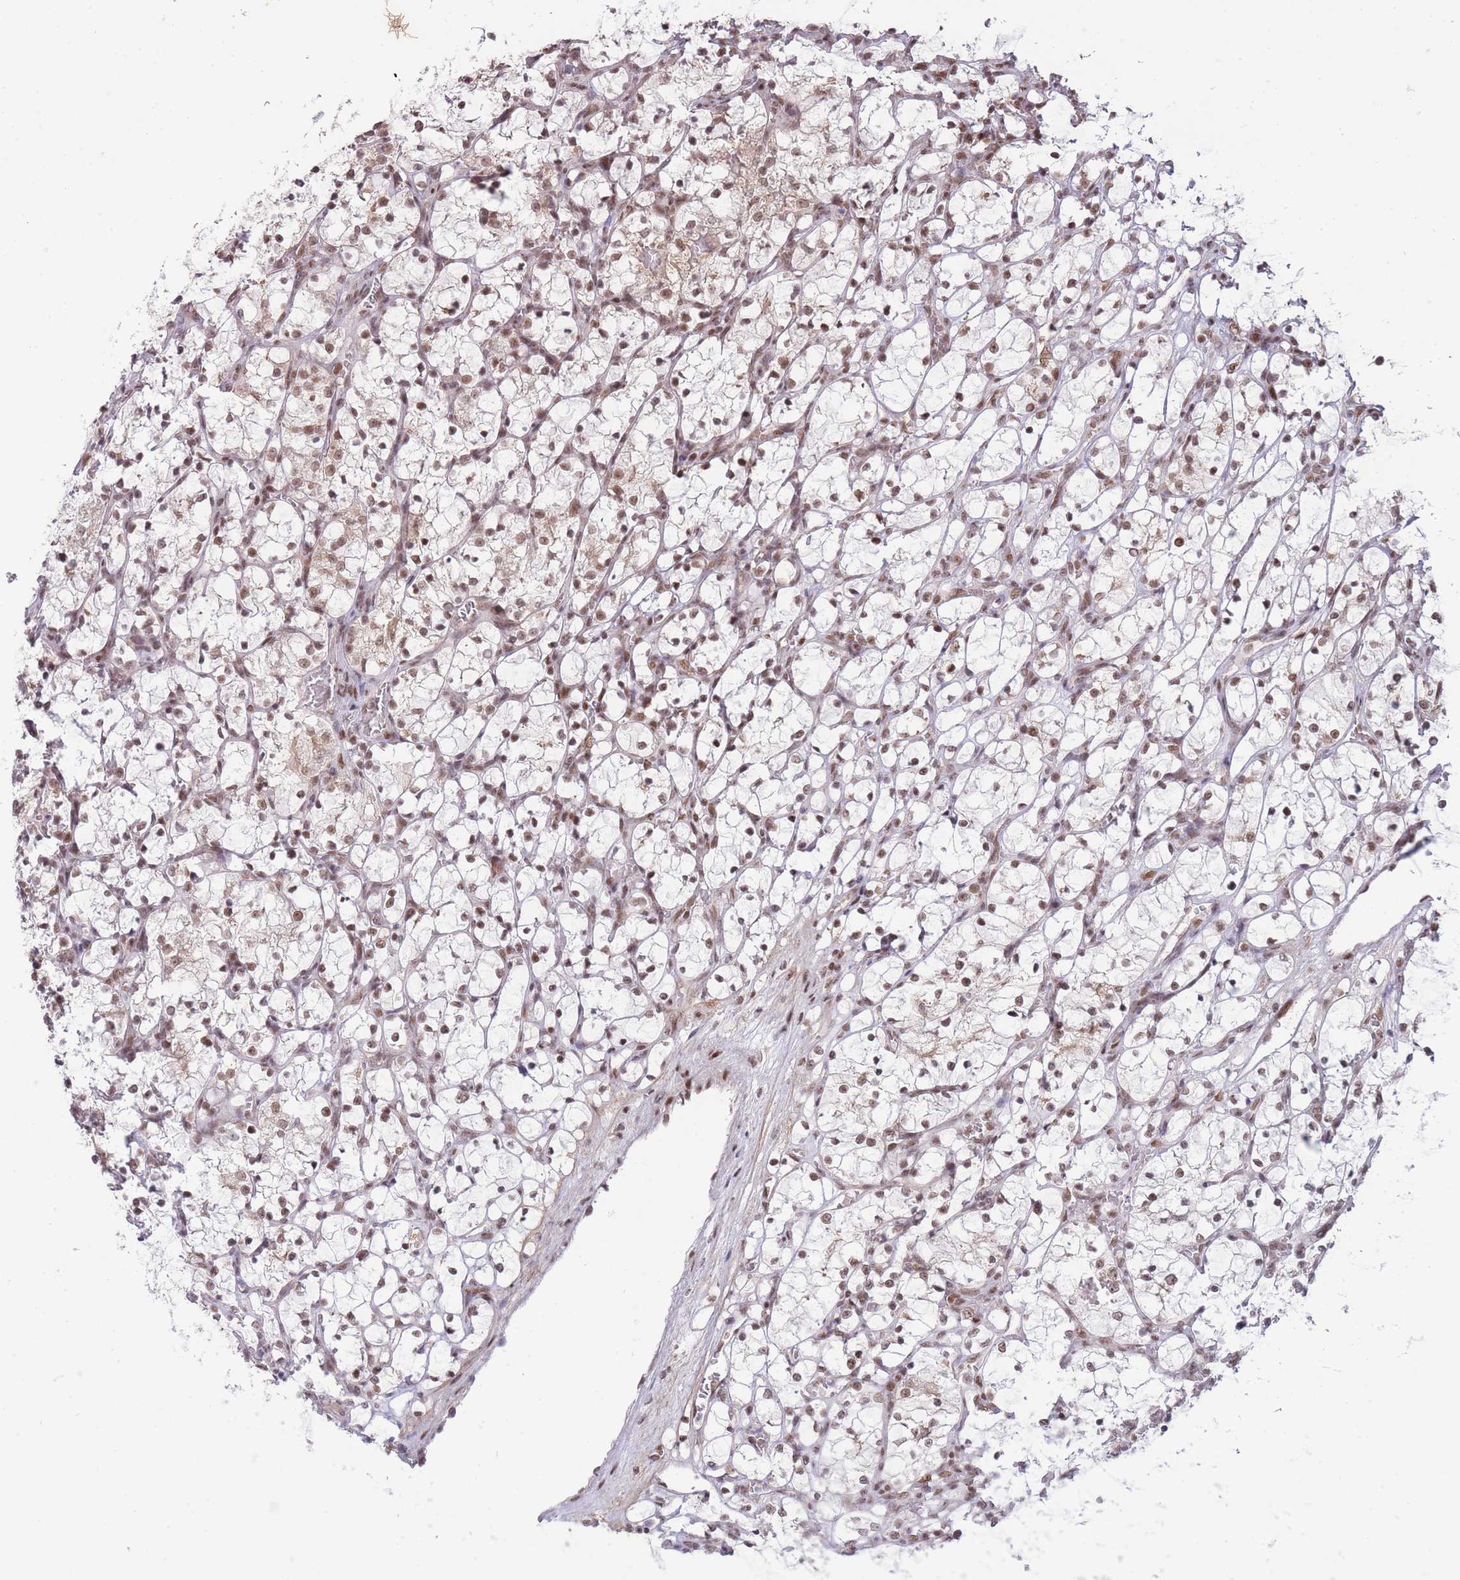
{"staining": {"intensity": "moderate", "quantity": ">75%", "location": "nuclear"}, "tissue": "renal cancer", "cell_type": "Tumor cells", "image_type": "cancer", "snomed": [{"axis": "morphology", "description": "Adenocarcinoma, NOS"}, {"axis": "topography", "description": "Kidney"}], "caption": "Tumor cells show medium levels of moderate nuclear expression in about >75% of cells in renal cancer (adenocarcinoma).", "gene": "CARD8", "patient": {"sex": "female", "age": 69}}